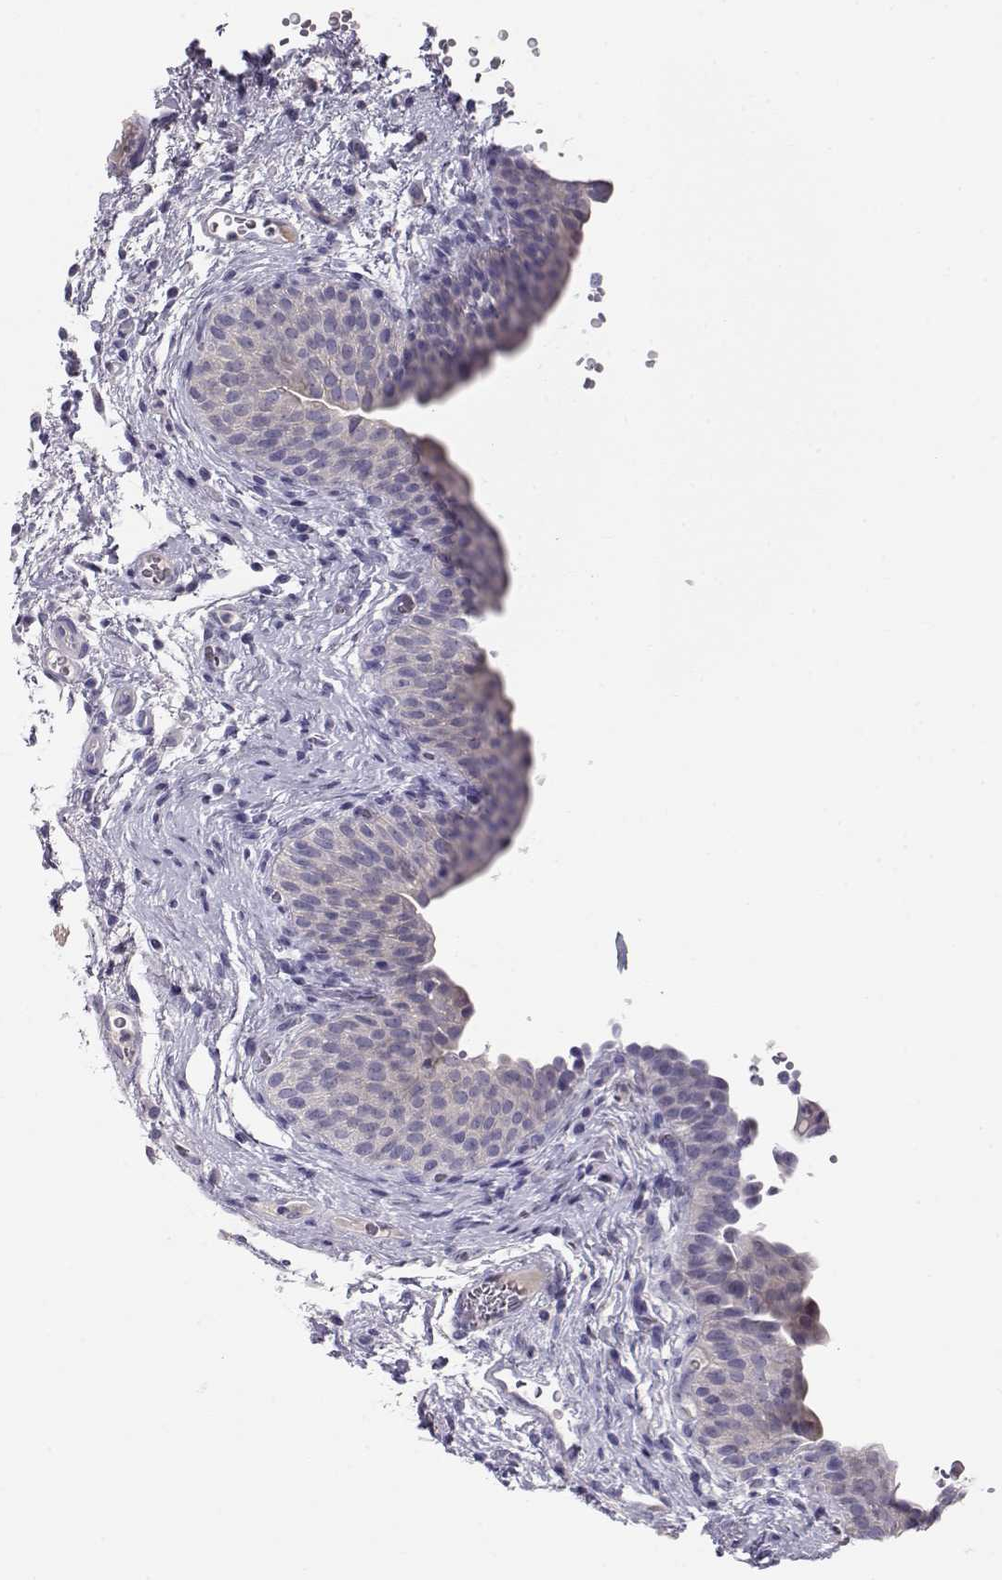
{"staining": {"intensity": "weak", "quantity": "<25%", "location": "cytoplasmic/membranous"}, "tissue": "urinary bladder", "cell_type": "Urothelial cells", "image_type": "normal", "snomed": [{"axis": "morphology", "description": "Normal tissue, NOS"}, {"axis": "topography", "description": "Urinary bladder"}], "caption": "Human urinary bladder stained for a protein using immunohistochemistry (IHC) shows no staining in urothelial cells.", "gene": "GPR26", "patient": {"sex": "male", "age": 66}}